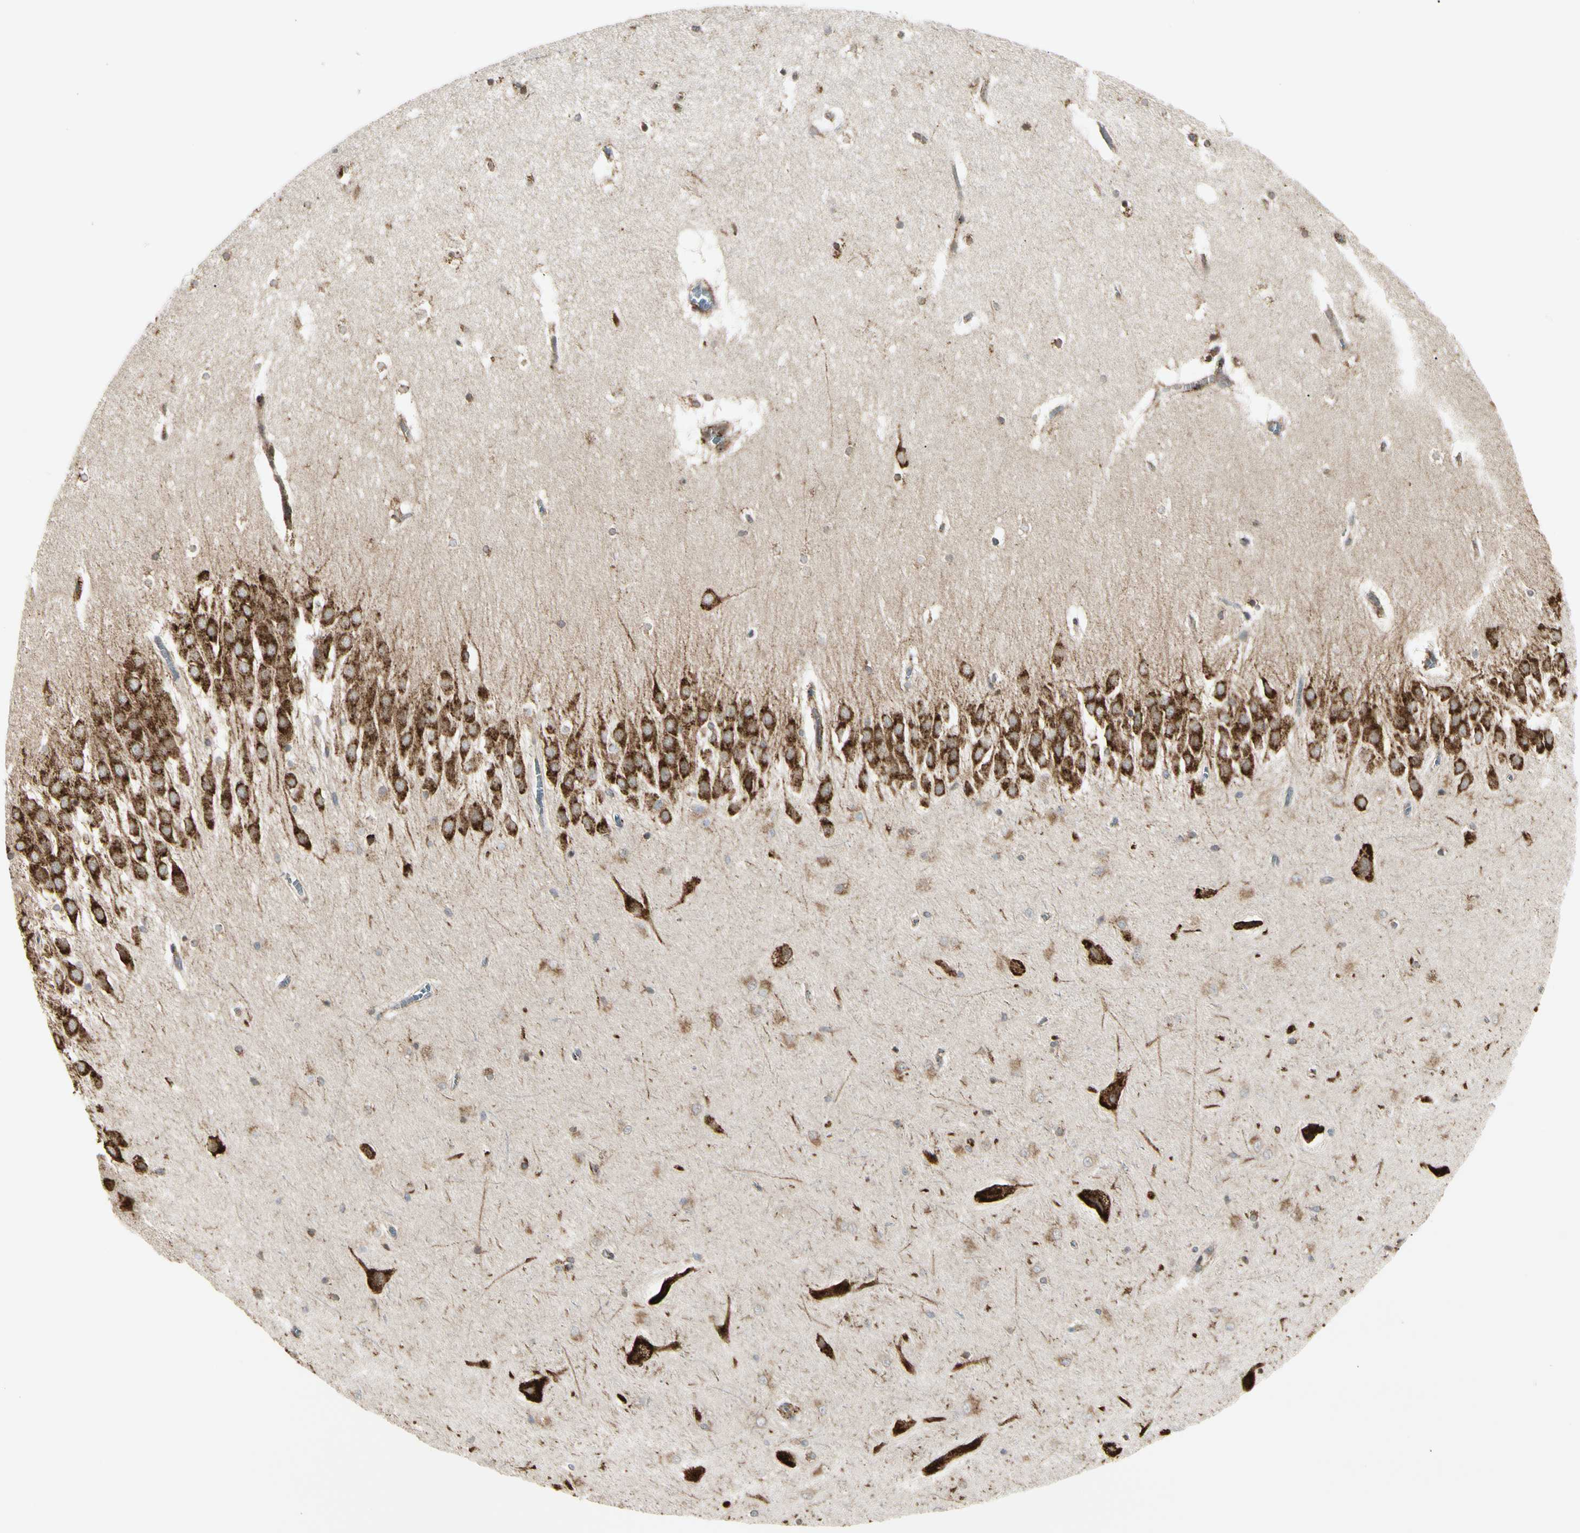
{"staining": {"intensity": "moderate", "quantity": "25%-75%", "location": "cytoplasmic/membranous"}, "tissue": "hippocampus", "cell_type": "Glial cells", "image_type": "normal", "snomed": [{"axis": "morphology", "description": "Normal tissue, NOS"}, {"axis": "topography", "description": "Hippocampus"}], "caption": "IHC photomicrograph of benign hippocampus stained for a protein (brown), which reveals medium levels of moderate cytoplasmic/membranous expression in approximately 25%-75% of glial cells.", "gene": "HSP90B1", "patient": {"sex": "male", "age": 45}}